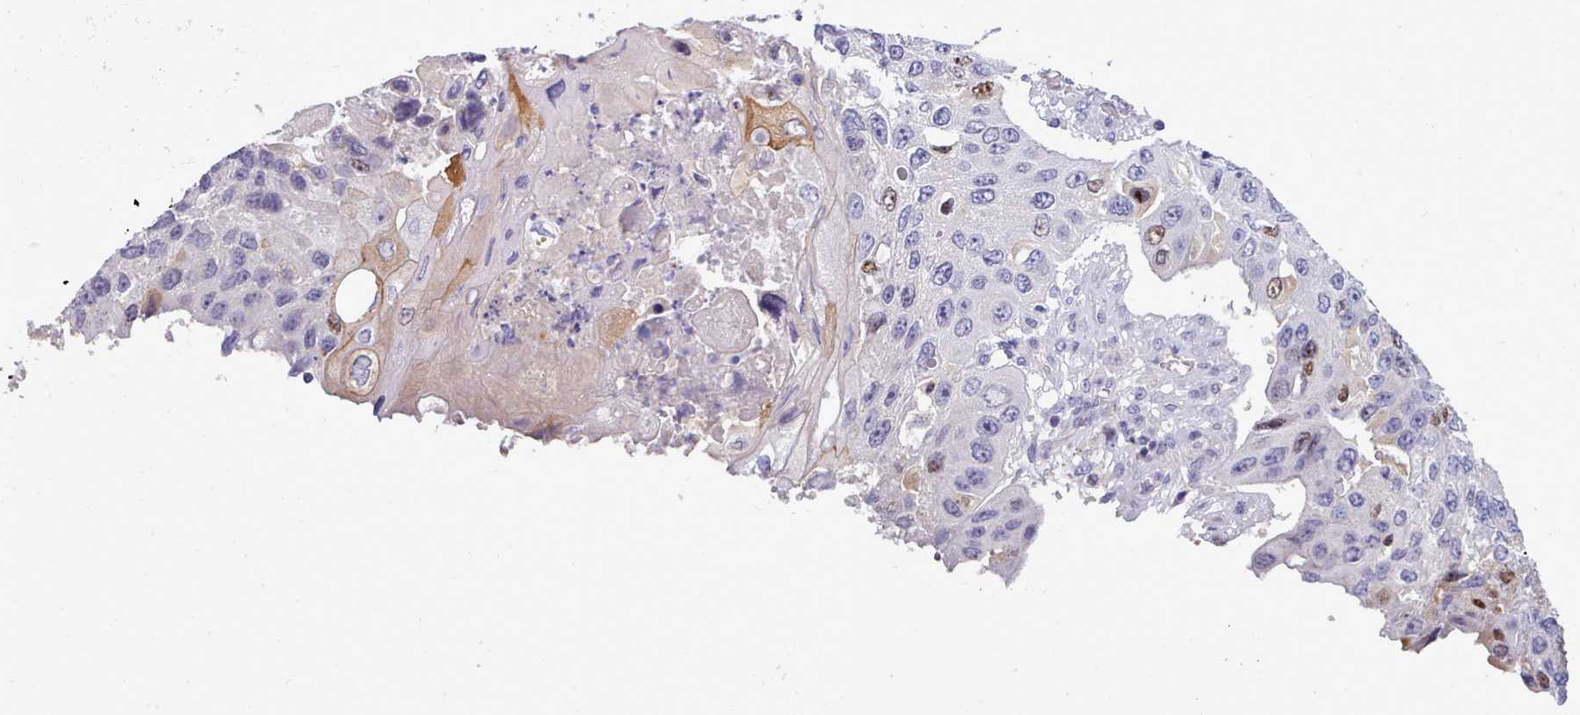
{"staining": {"intensity": "negative", "quantity": "none", "location": "none"}, "tissue": "lung cancer", "cell_type": "Tumor cells", "image_type": "cancer", "snomed": [{"axis": "morphology", "description": "Squamous cell carcinoma, NOS"}, {"axis": "topography", "description": "Lung"}], "caption": "High power microscopy image of an immunohistochemistry photomicrograph of lung squamous cell carcinoma, revealing no significant expression in tumor cells.", "gene": "CYP2A13", "patient": {"sex": "male", "age": 61}}